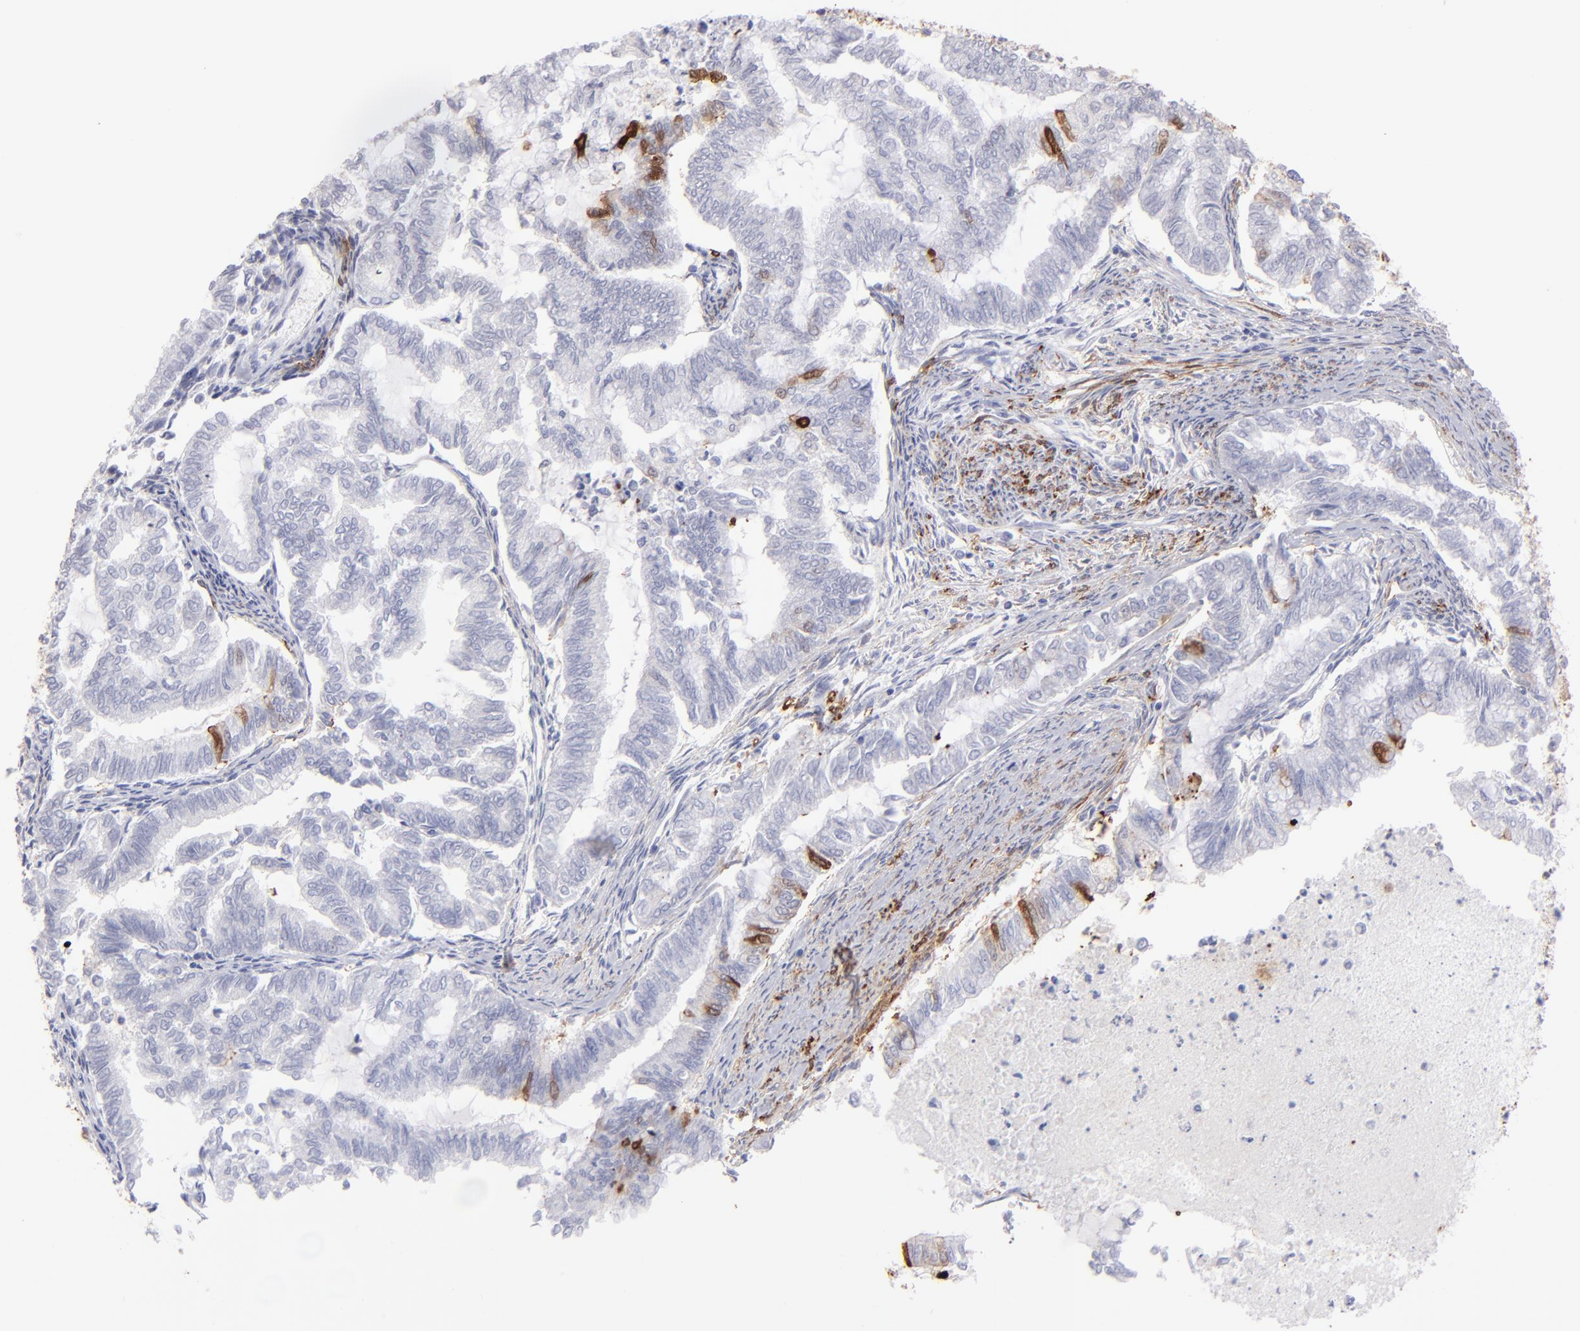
{"staining": {"intensity": "negative", "quantity": "none", "location": "none"}, "tissue": "endometrial cancer", "cell_type": "Tumor cells", "image_type": "cancer", "snomed": [{"axis": "morphology", "description": "Adenocarcinoma, NOS"}, {"axis": "topography", "description": "Endometrium"}], "caption": "The image reveals no significant expression in tumor cells of endometrial adenocarcinoma.", "gene": "AHNAK2", "patient": {"sex": "female", "age": 79}}